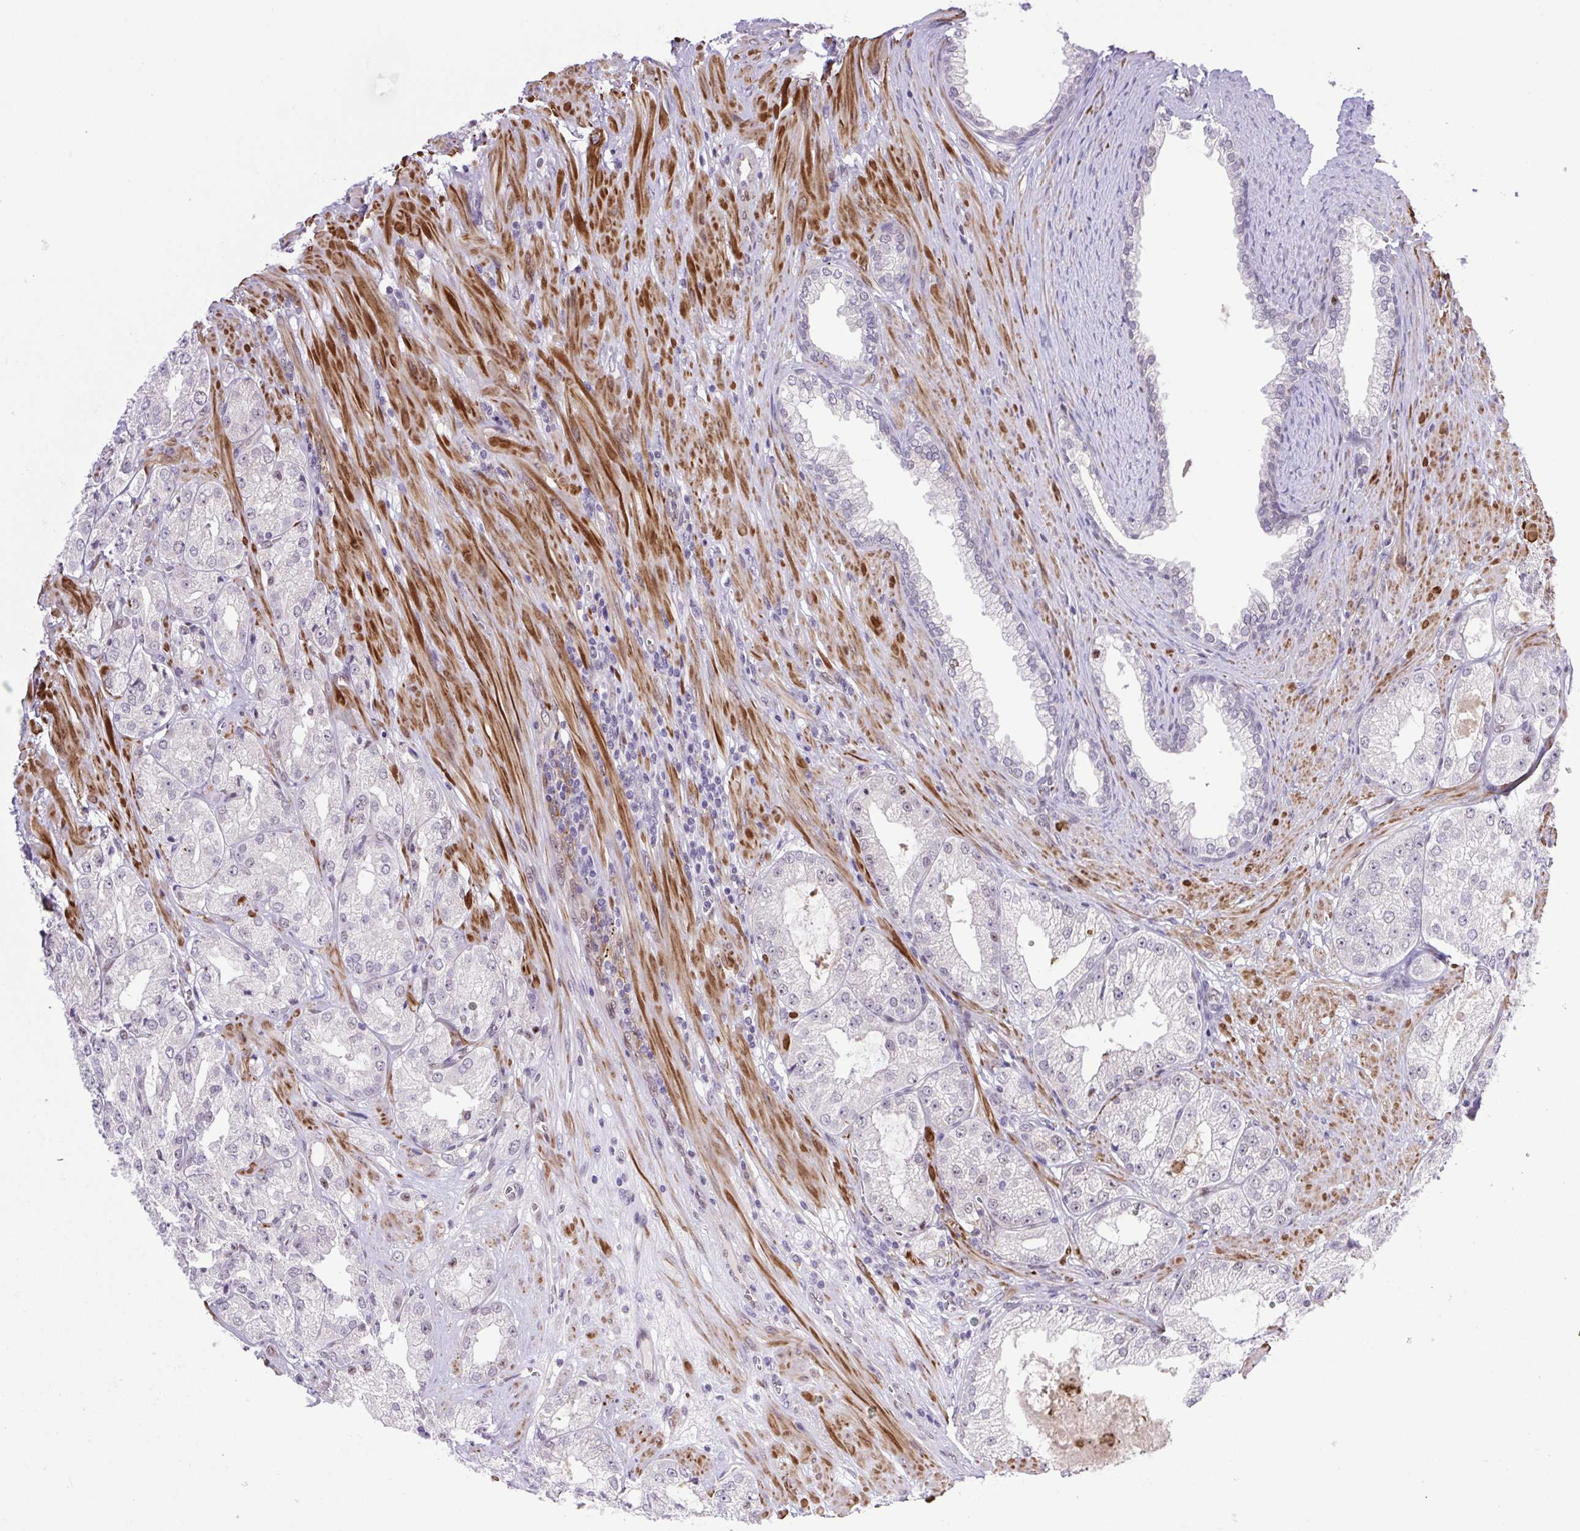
{"staining": {"intensity": "weak", "quantity": "<25%", "location": "nuclear"}, "tissue": "prostate cancer", "cell_type": "Tumor cells", "image_type": "cancer", "snomed": [{"axis": "morphology", "description": "Adenocarcinoma, High grade"}, {"axis": "topography", "description": "Prostate"}], "caption": "Immunohistochemistry of human high-grade adenocarcinoma (prostate) displays no expression in tumor cells.", "gene": "ERG", "patient": {"sex": "male", "age": 68}}